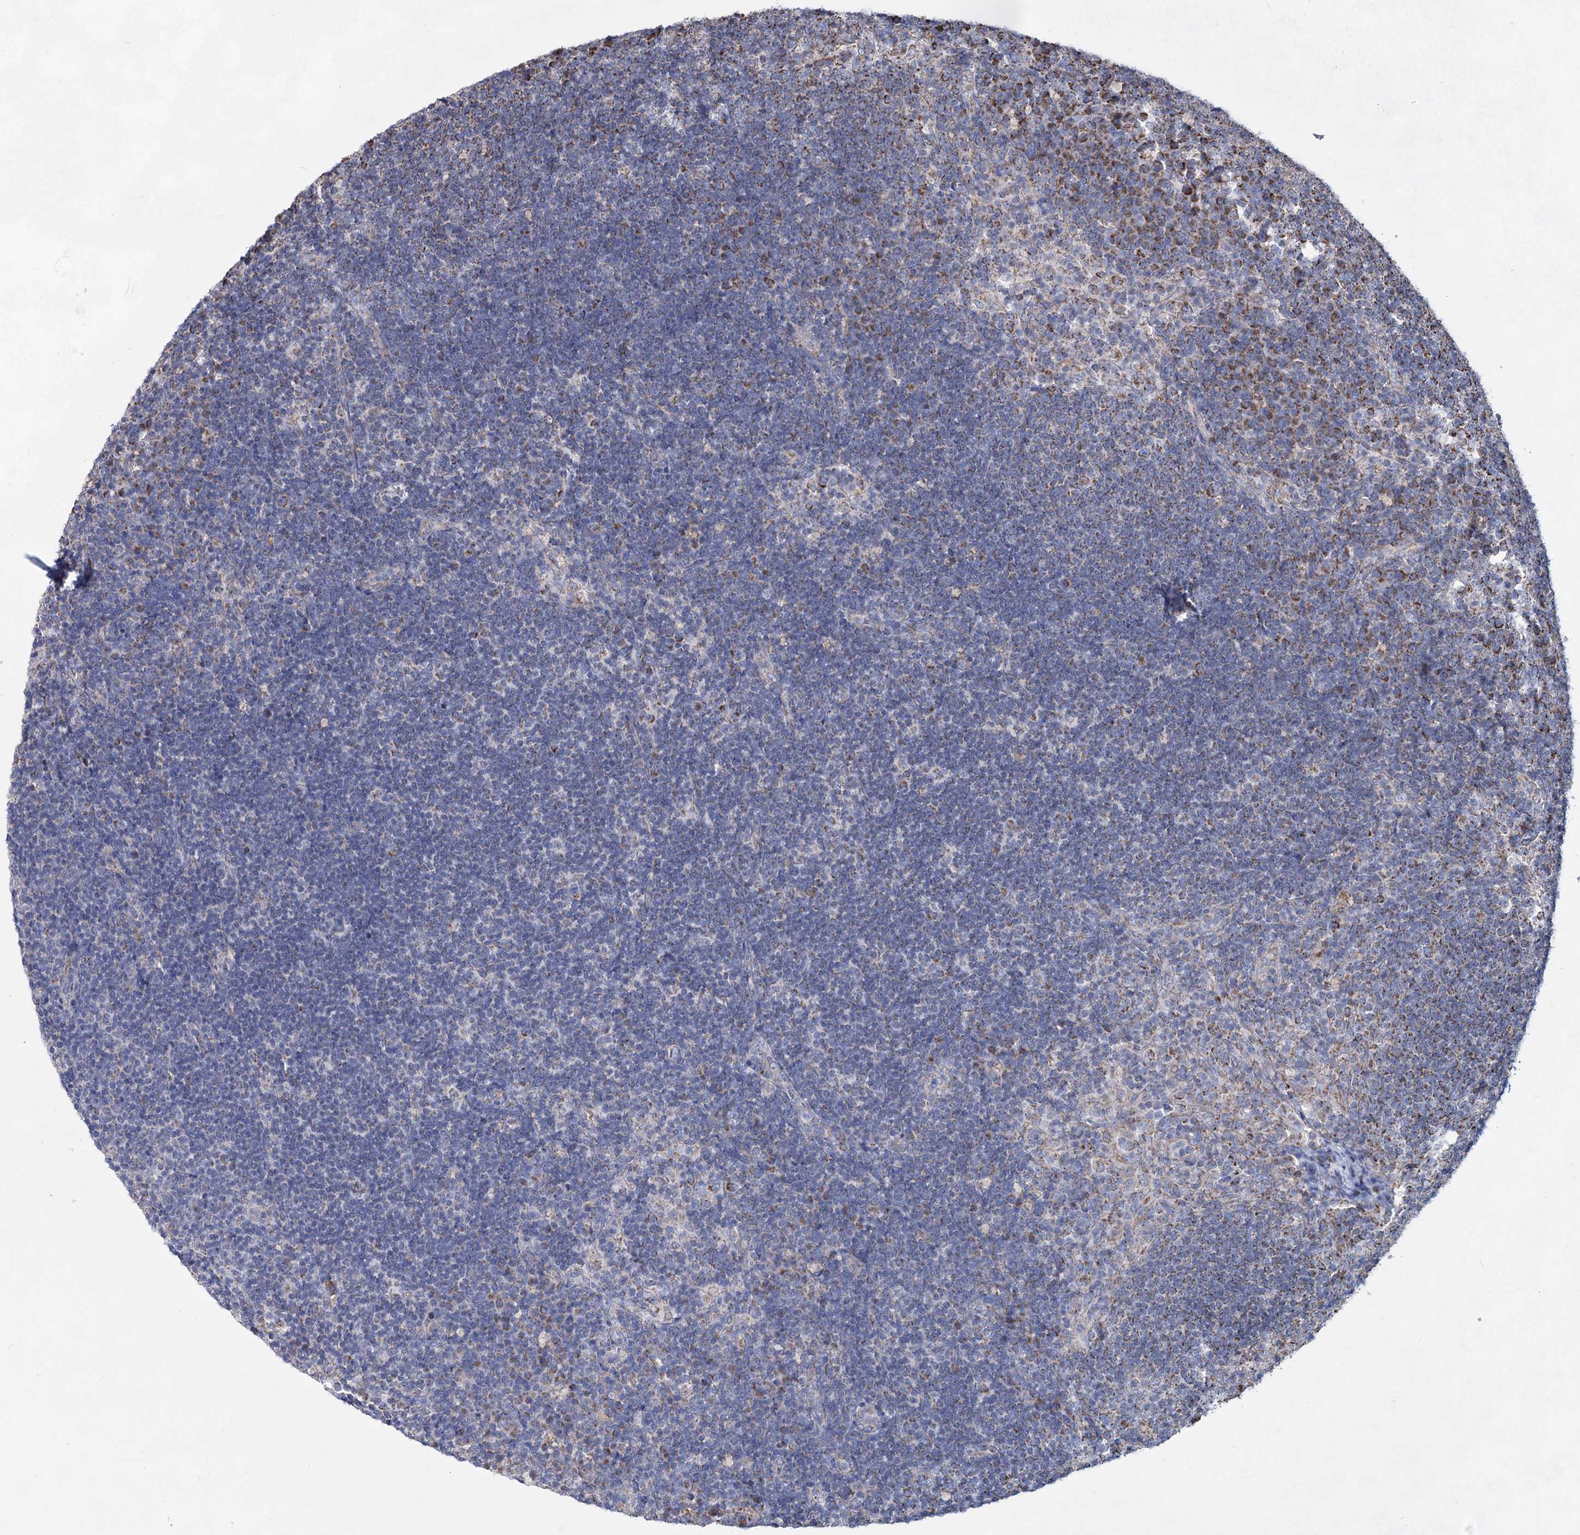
{"staining": {"intensity": "strong", "quantity": "25%-75%", "location": "cytoplasmic/membranous"}, "tissue": "lymph node", "cell_type": "Germinal center cells", "image_type": "normal", "snomed": [{"axis": "morphology", "description": "Normal tissue, NOS"}, {"axis": "topography", "description": "Lymph node"}], "caption": "Germinal center cells exhibit high levels of strong cytoplasmic/membranous positivity in about 25%-75% of cells in benign lymph node. (DAB (3,3'-diaminobenzidine) = brown stain, brightfield microscopy at high magnification).", "gene": "CCDC73", "patient": {"sex": "female", "age": 70}}